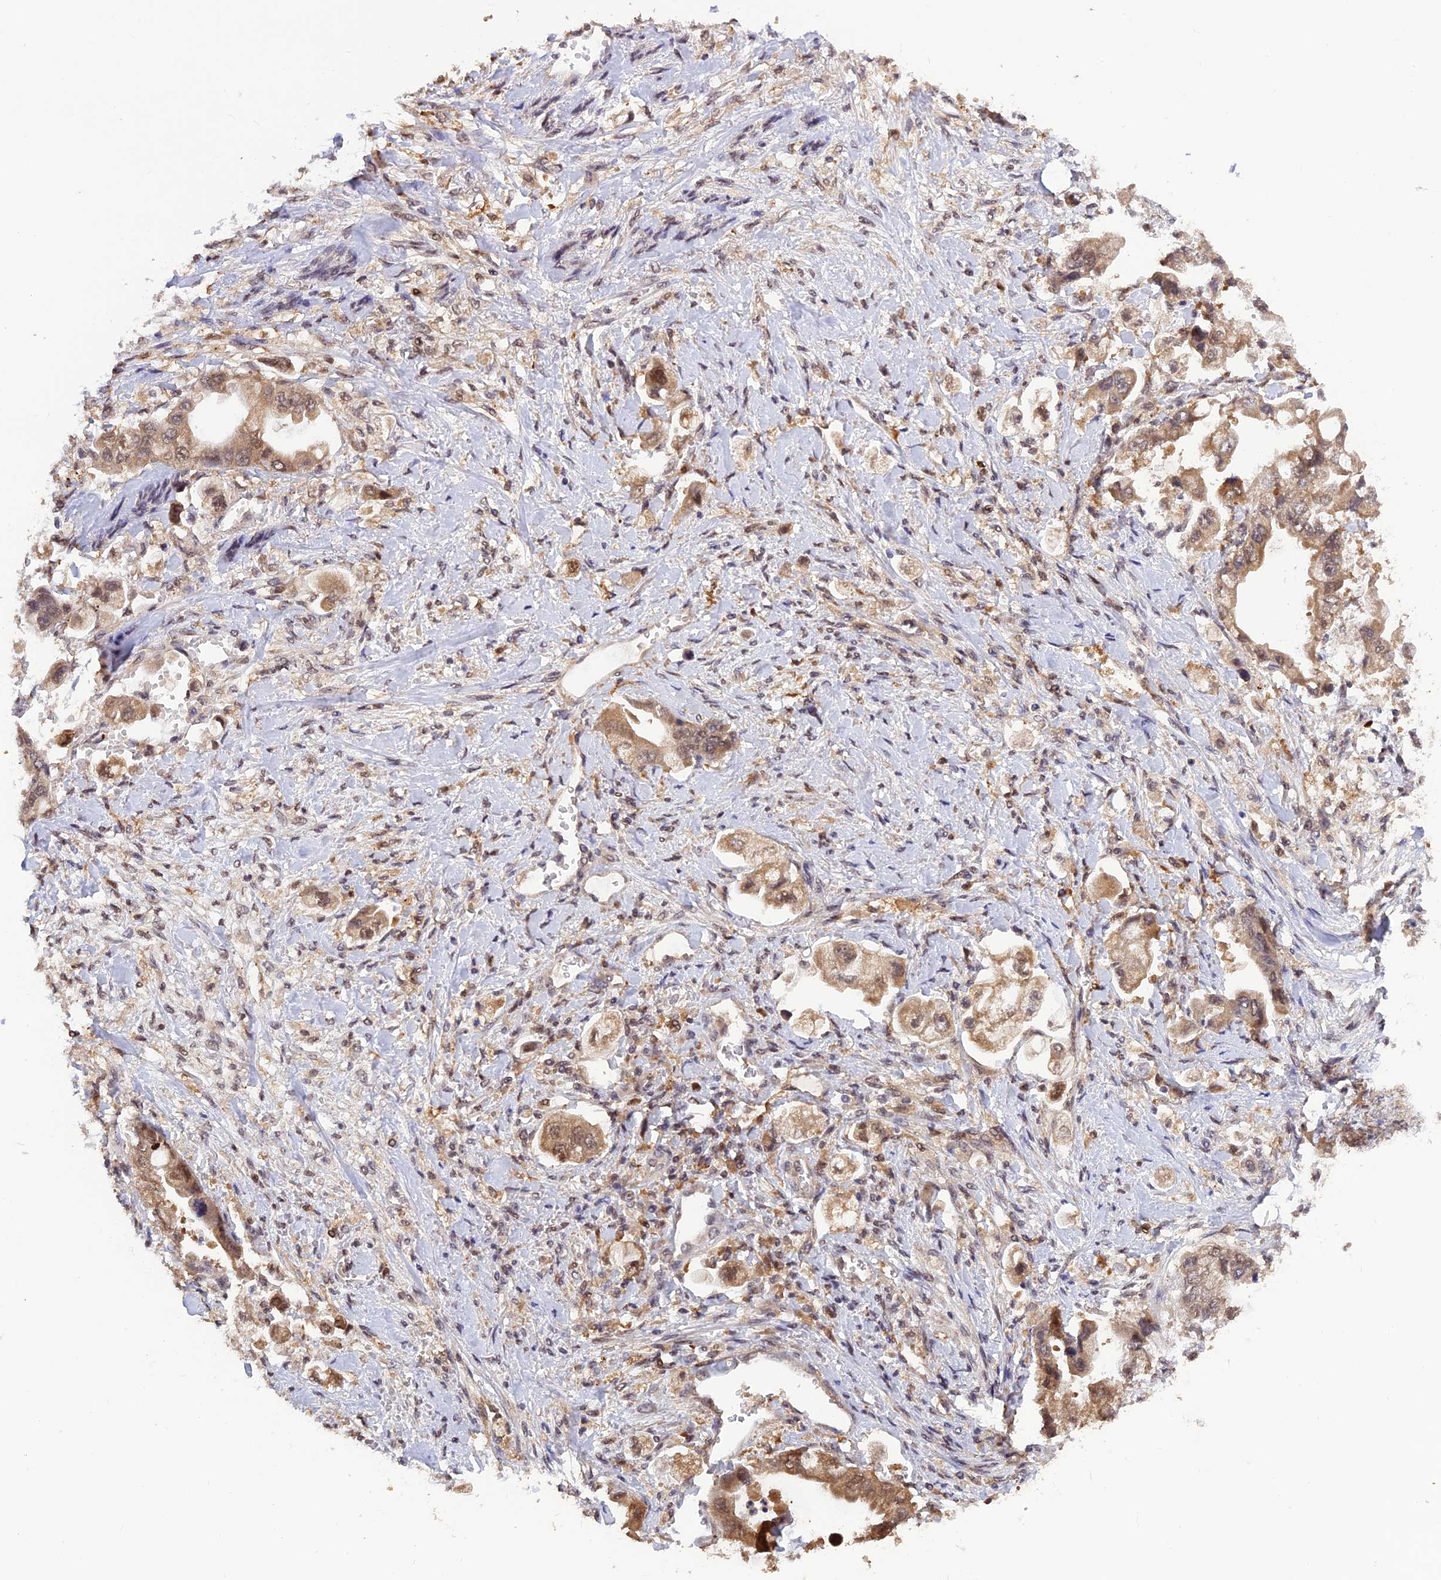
{"staining": {"intensity": "moderate", "quantity": ">75%", "location": "cytoplasmic/membranous,nuclear"}, "tissue": "stomach cancer", "cell_type": "Tumor cells", "image_type": "cancer", "snomed": [{"axis": "morphology", "description": "Adenocarcinoma, NOS"}, {"axis": "topography", "description": "Stomach"}], "caption": "Protein staining demonstrates moderate cytoplasmic/membranous and nuclear expression in approximately >75% of tumor cells in stomach adenocarcinoma.", "gene": "MNS1", "patient": {"sex": "male", "age": 62}}